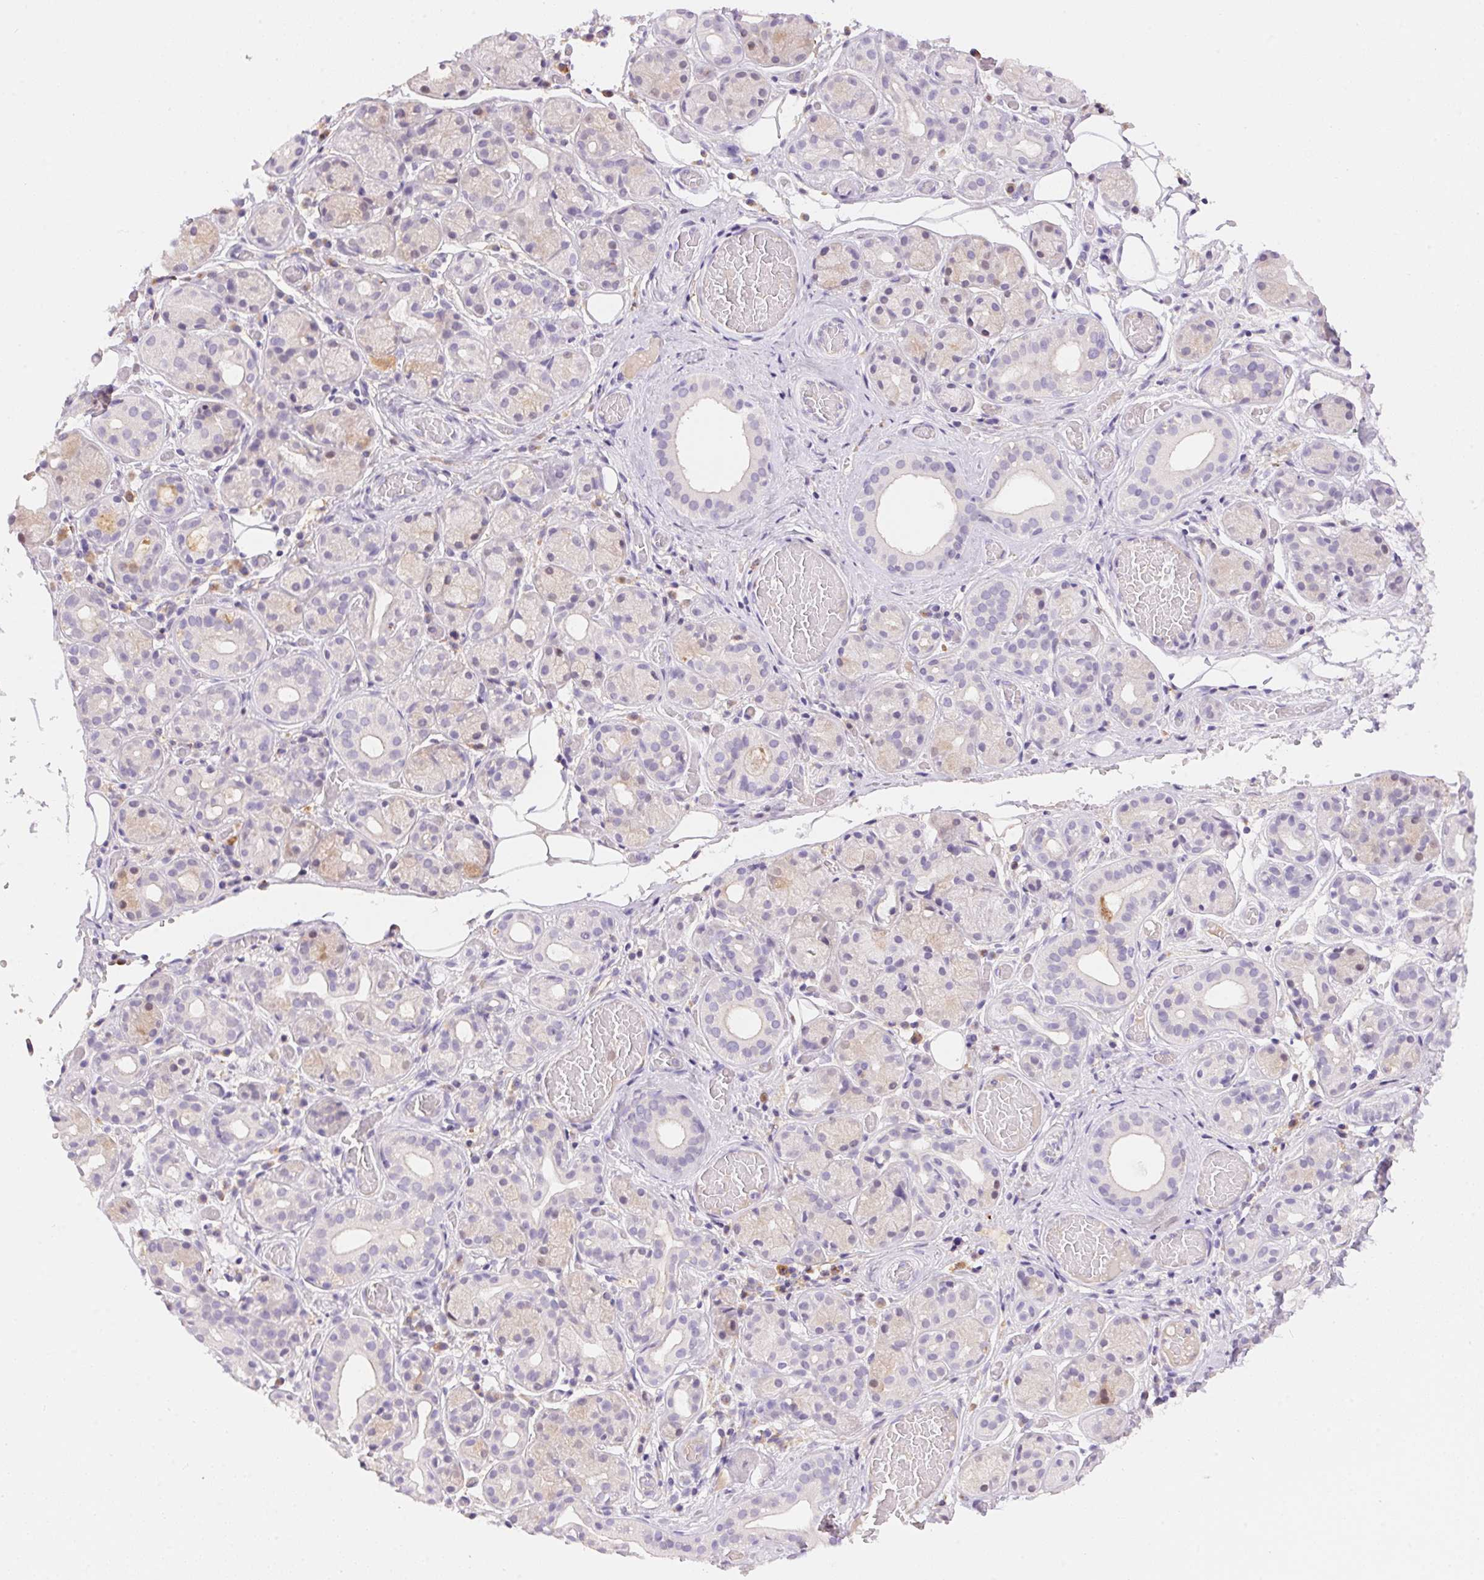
{"staining": {"intensity": "weak", "quantity": "<25%", "location": "cytoplasmic/membranous"}, "tissue": "salivary gland", "cell_type": "Glandular cells", "image_type": "normal", "snomed": [{"axis": "morphology", "description": "Normal tissue, NOS"}, {"axis": "topography", "description": "Salivary gland"}, {"axis": "topography", "description": "Peripheral nerve tissue"}], "caption": "DAB (3,3'-diaminobenzidine) immunohistochemical staining of normal human salivary gland displays no significant staining in glandular cells.", "gene": "PNLIPRP3", "patient": {"sex": "male", "age": 71}}